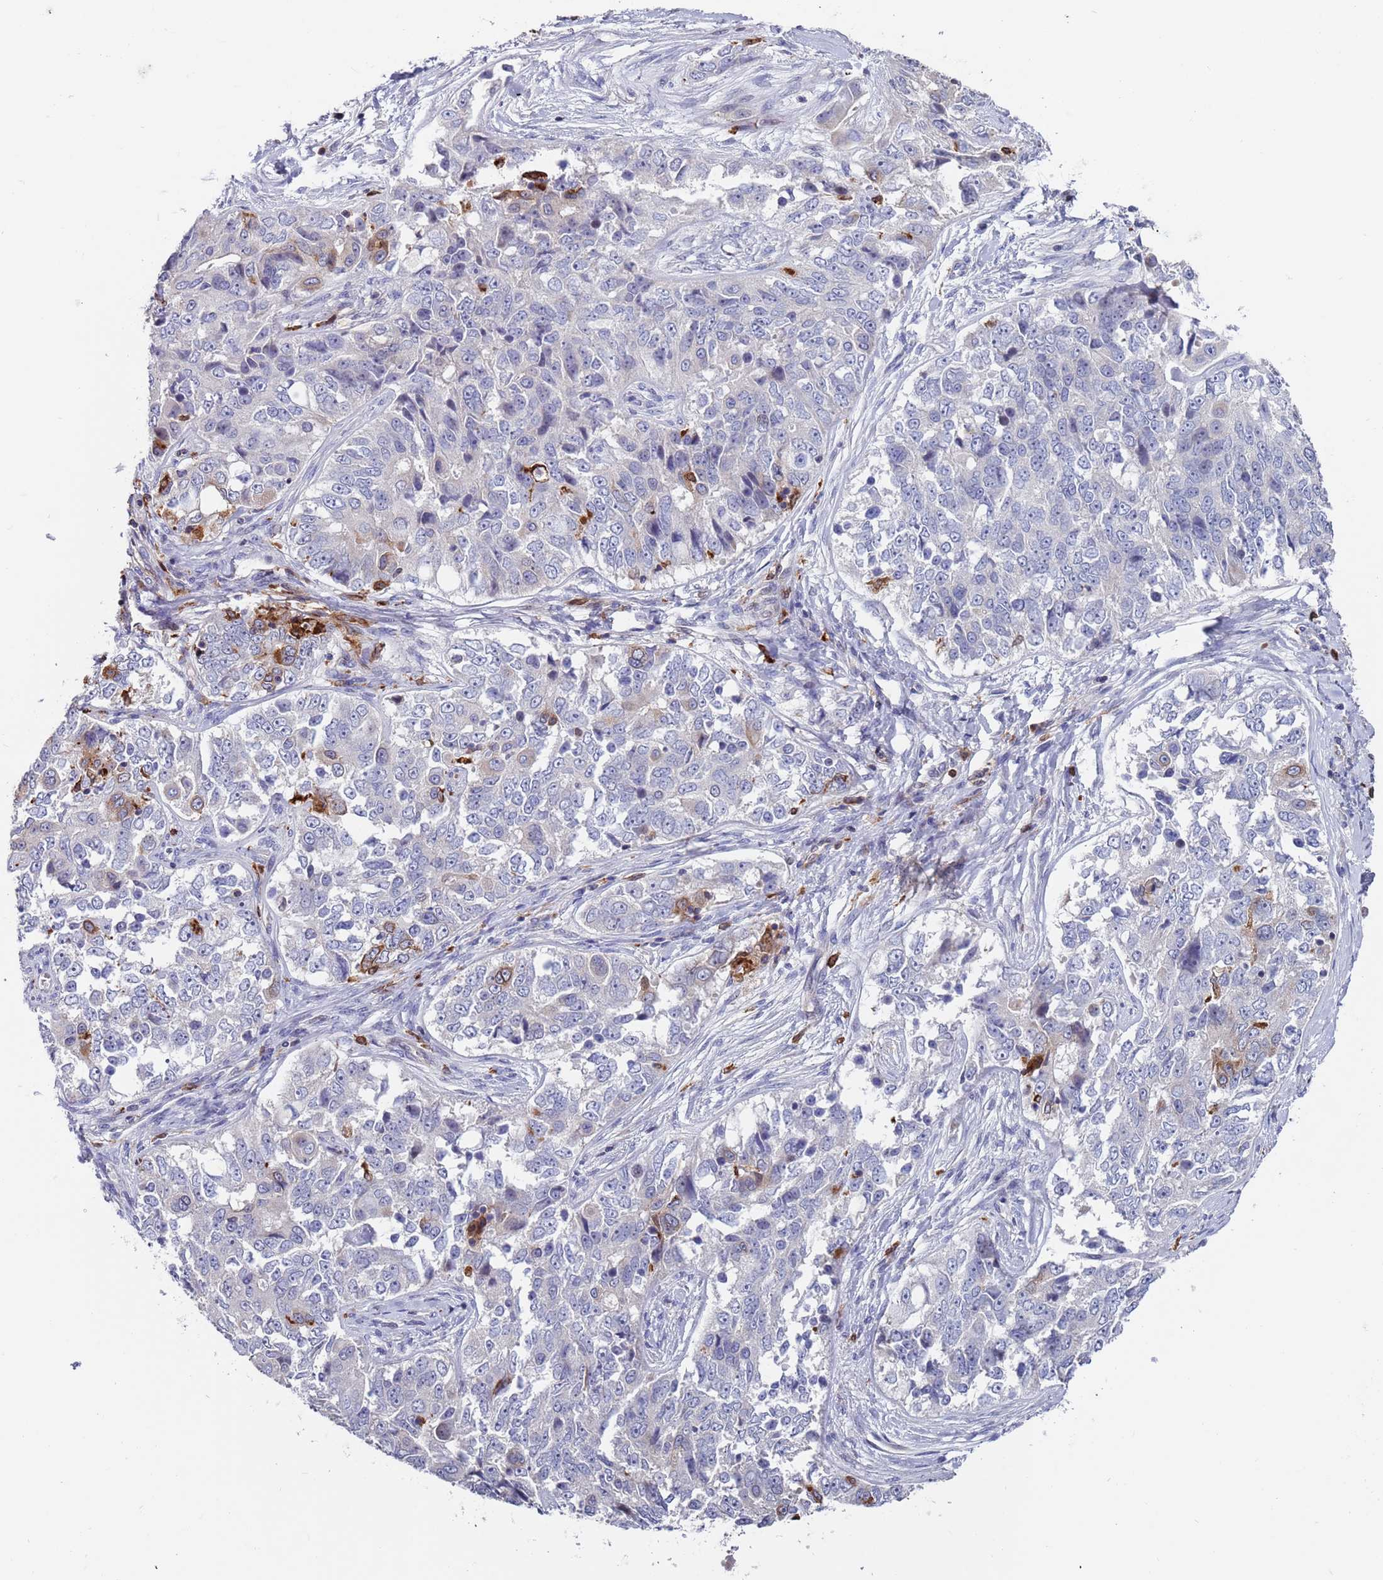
{"staining": {"intensity": "negative", "quantity": "none", "location": "none"}, "tissue": "ovarian cancer", "cell_type": "Tumor cells", "image_type": "cancer", "snomed": [{"axis": "morphology", "description": "Carcinoma, endometroid"}, {"axis": "topography", "description": "Ovary"}], "caption": "IHC histopathology image of human ovarian cancer stained for a protein (brown), which shows no expression in tumor cells.", "gene": "GREB1L", "patient": {"sex": "female", "age": 51}}